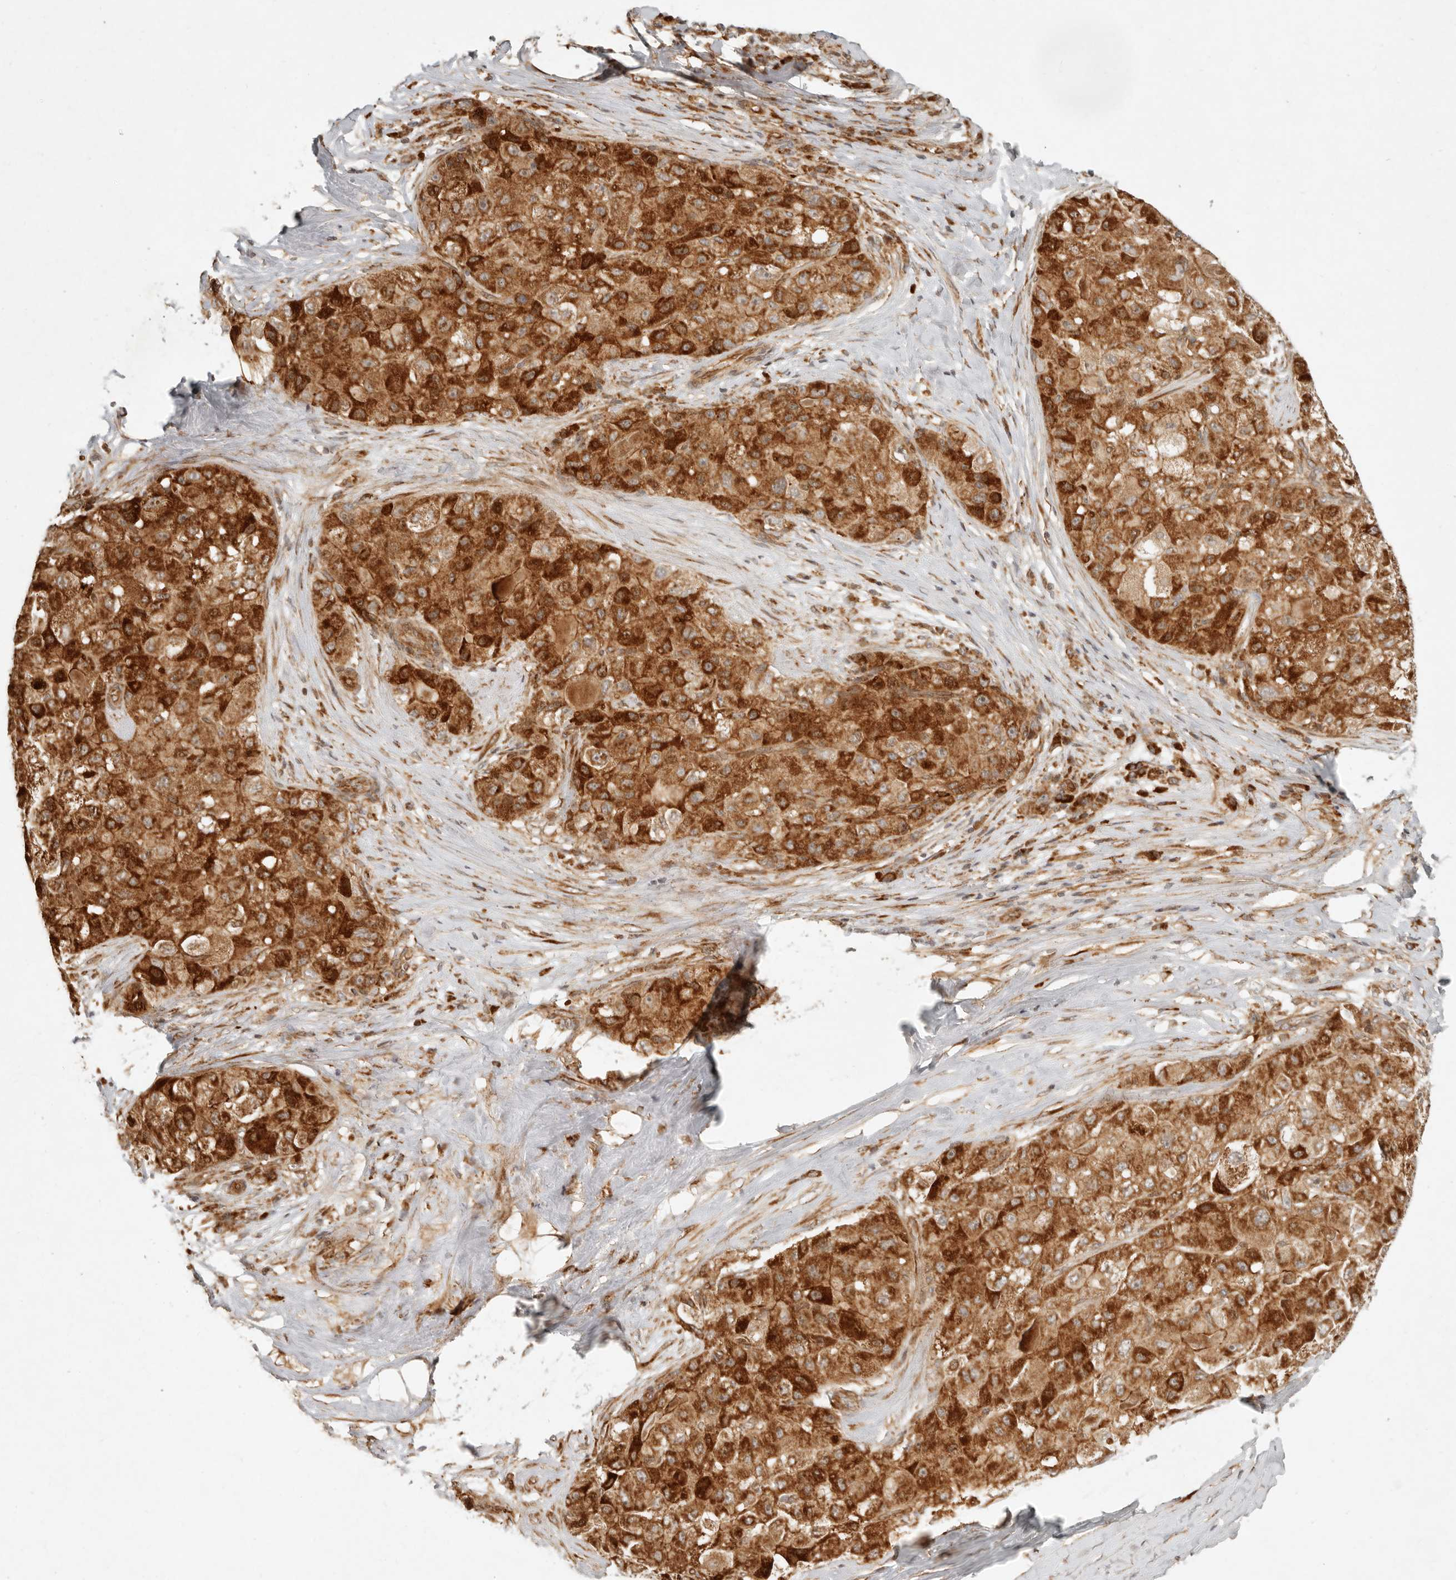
{"staining": {"intensity": "strong", "quantity": ">75%", "location": "cytoplasmic/membranous"}, "tissue": "liver cancer", "cell_type": "Tumor cells", "image_type": "cancer", "snomed": [{"axis": "morphology", "description": "Carcinoma, Hepatocellular, NOS"}, {"axis": "topography", "description": "Liver"}], "caption": "Liver cancer stained for a protein shows strong cytoplasmic/membranous positivity in tumor cells.", "gene": "KLHL38", "patient": {"sex": "male", "age": 80}}